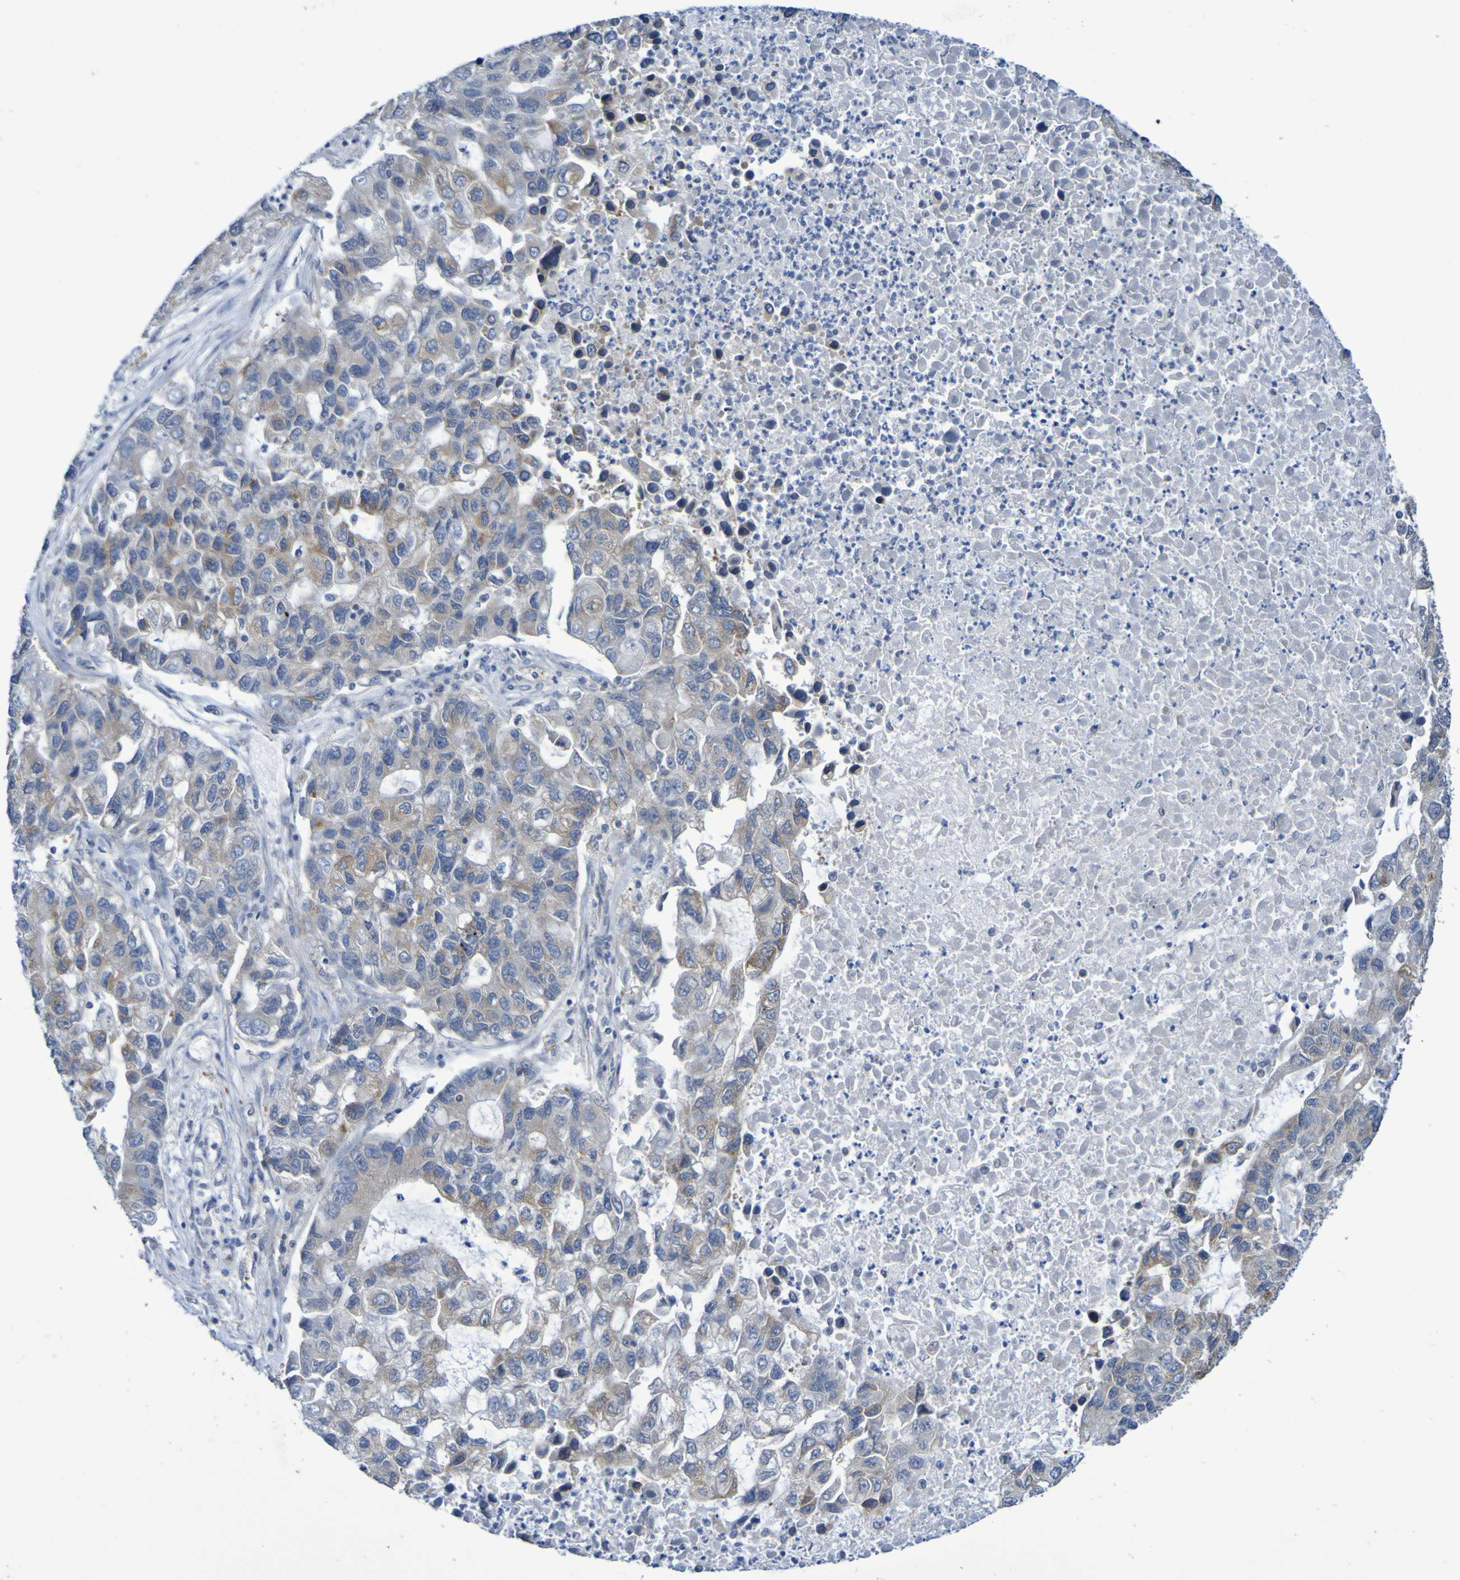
{"staining": {"intensity": "weak", "quantity": "25%-75%", "location": "cytoplasmic/membranous"}, "tissue": "lung cancer", "cell_type": "Tumor cells", "image_type": "cancer", "snomed": [{"axis": "morphology", "description": "Adenocarcinoma, NOS"}, {"axis": "topography", "description": "Lung"}], "caption": "Protein positivity by immunohistochemistry demonstrates weak cytoplasmic/membranous expression in approximately 25%-75% of tumor cells in lung cancer (adenocarcinoma). Nuclei are stained in blue.", "gene": "LMBRD2", "patient": {"sex": "female", "age": 51}}